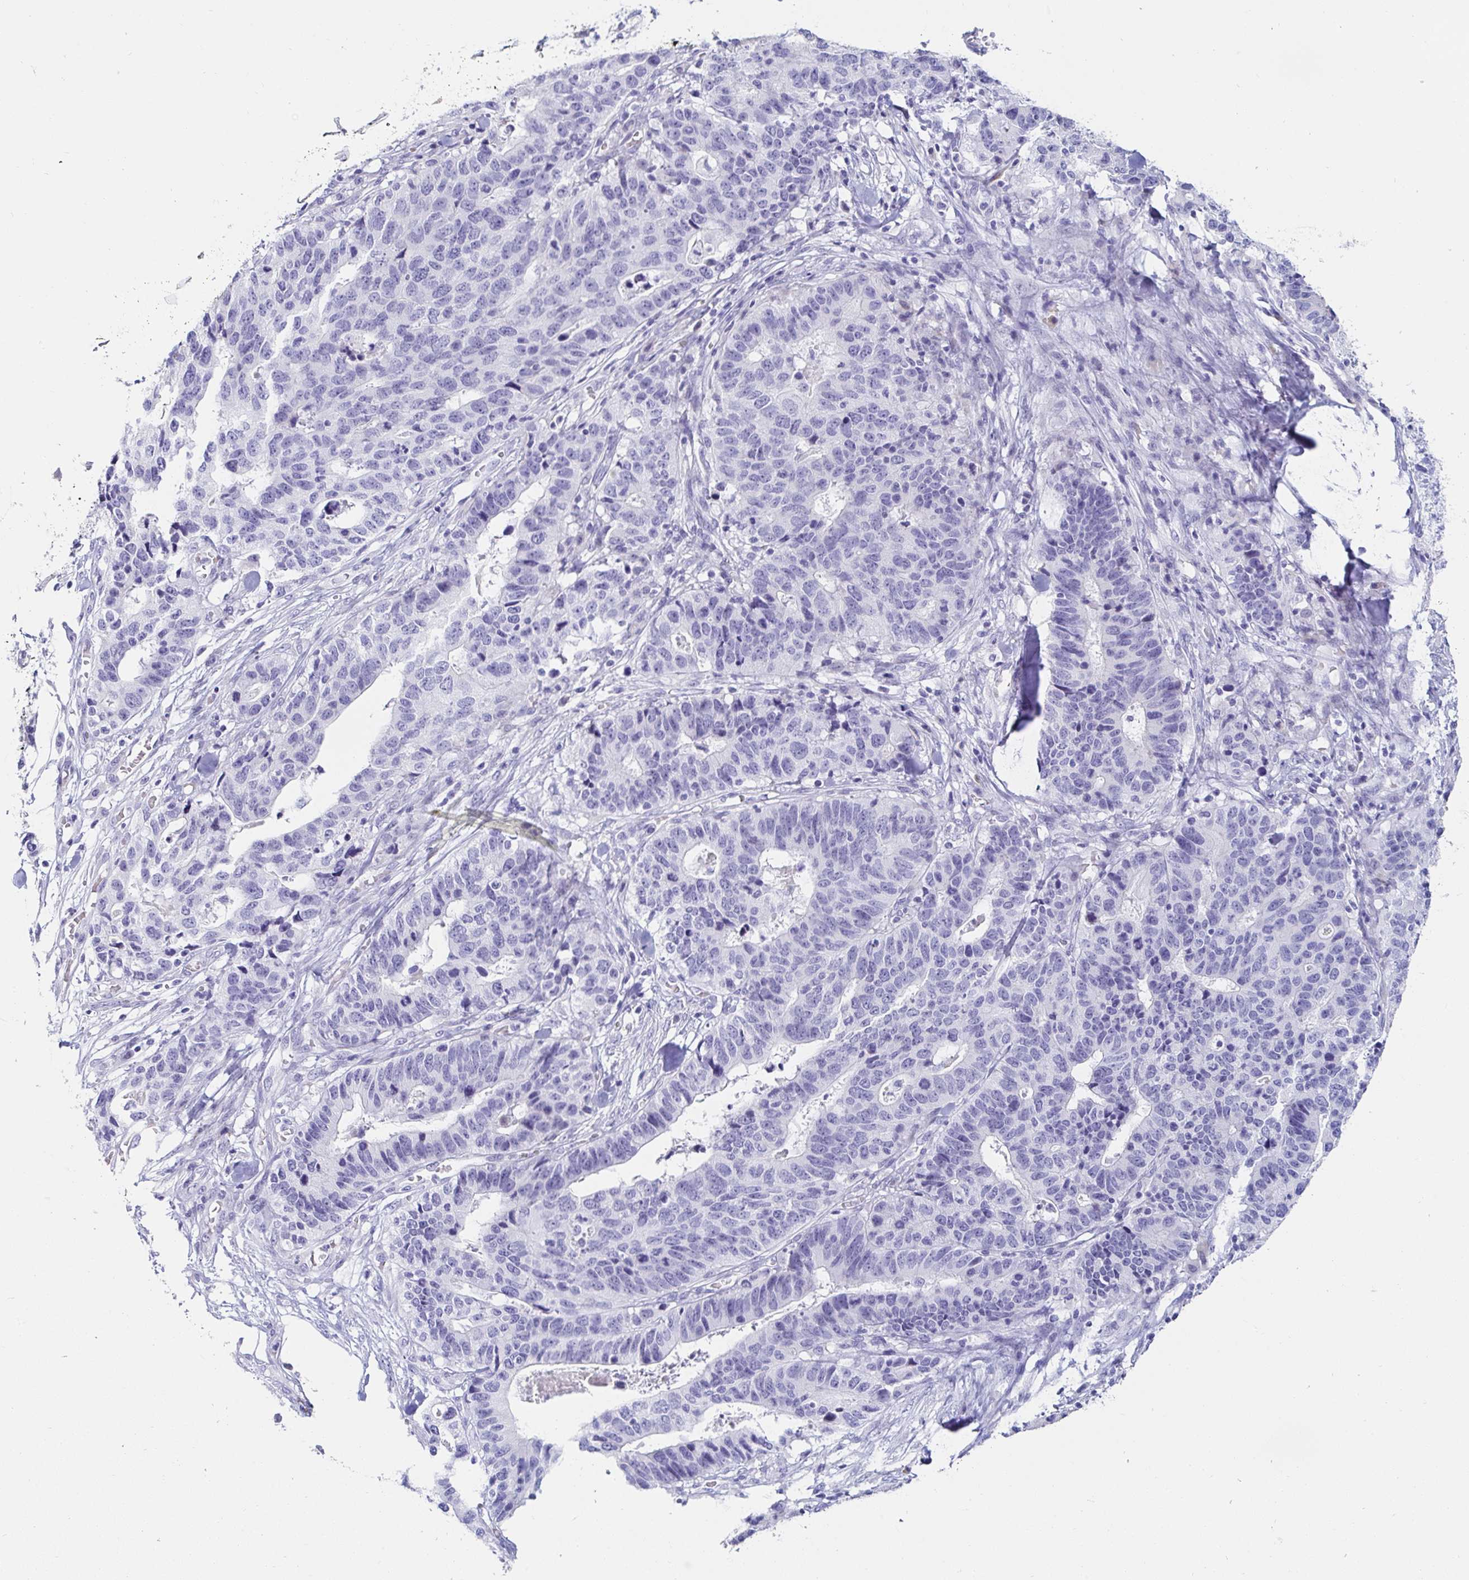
{"staining": {"intensity": "negative", "quantity": "none", "location": "none"}, "tissue": "stomach cancer", "cell_type": "Tumor cells", "image_type": "cancer", "snomed": [{"axis": "morphology", "description": "Adenocarcinoma, NOS"}, {"axis": "topography", "description": "Stomach, upper"}], "caption": "Photomicrograph shows no significant protein positivity in tumor cells of stomach adenocarcinoma.", "gene": "C4orf17", "patient": {"sex": "female", "age": 67}}